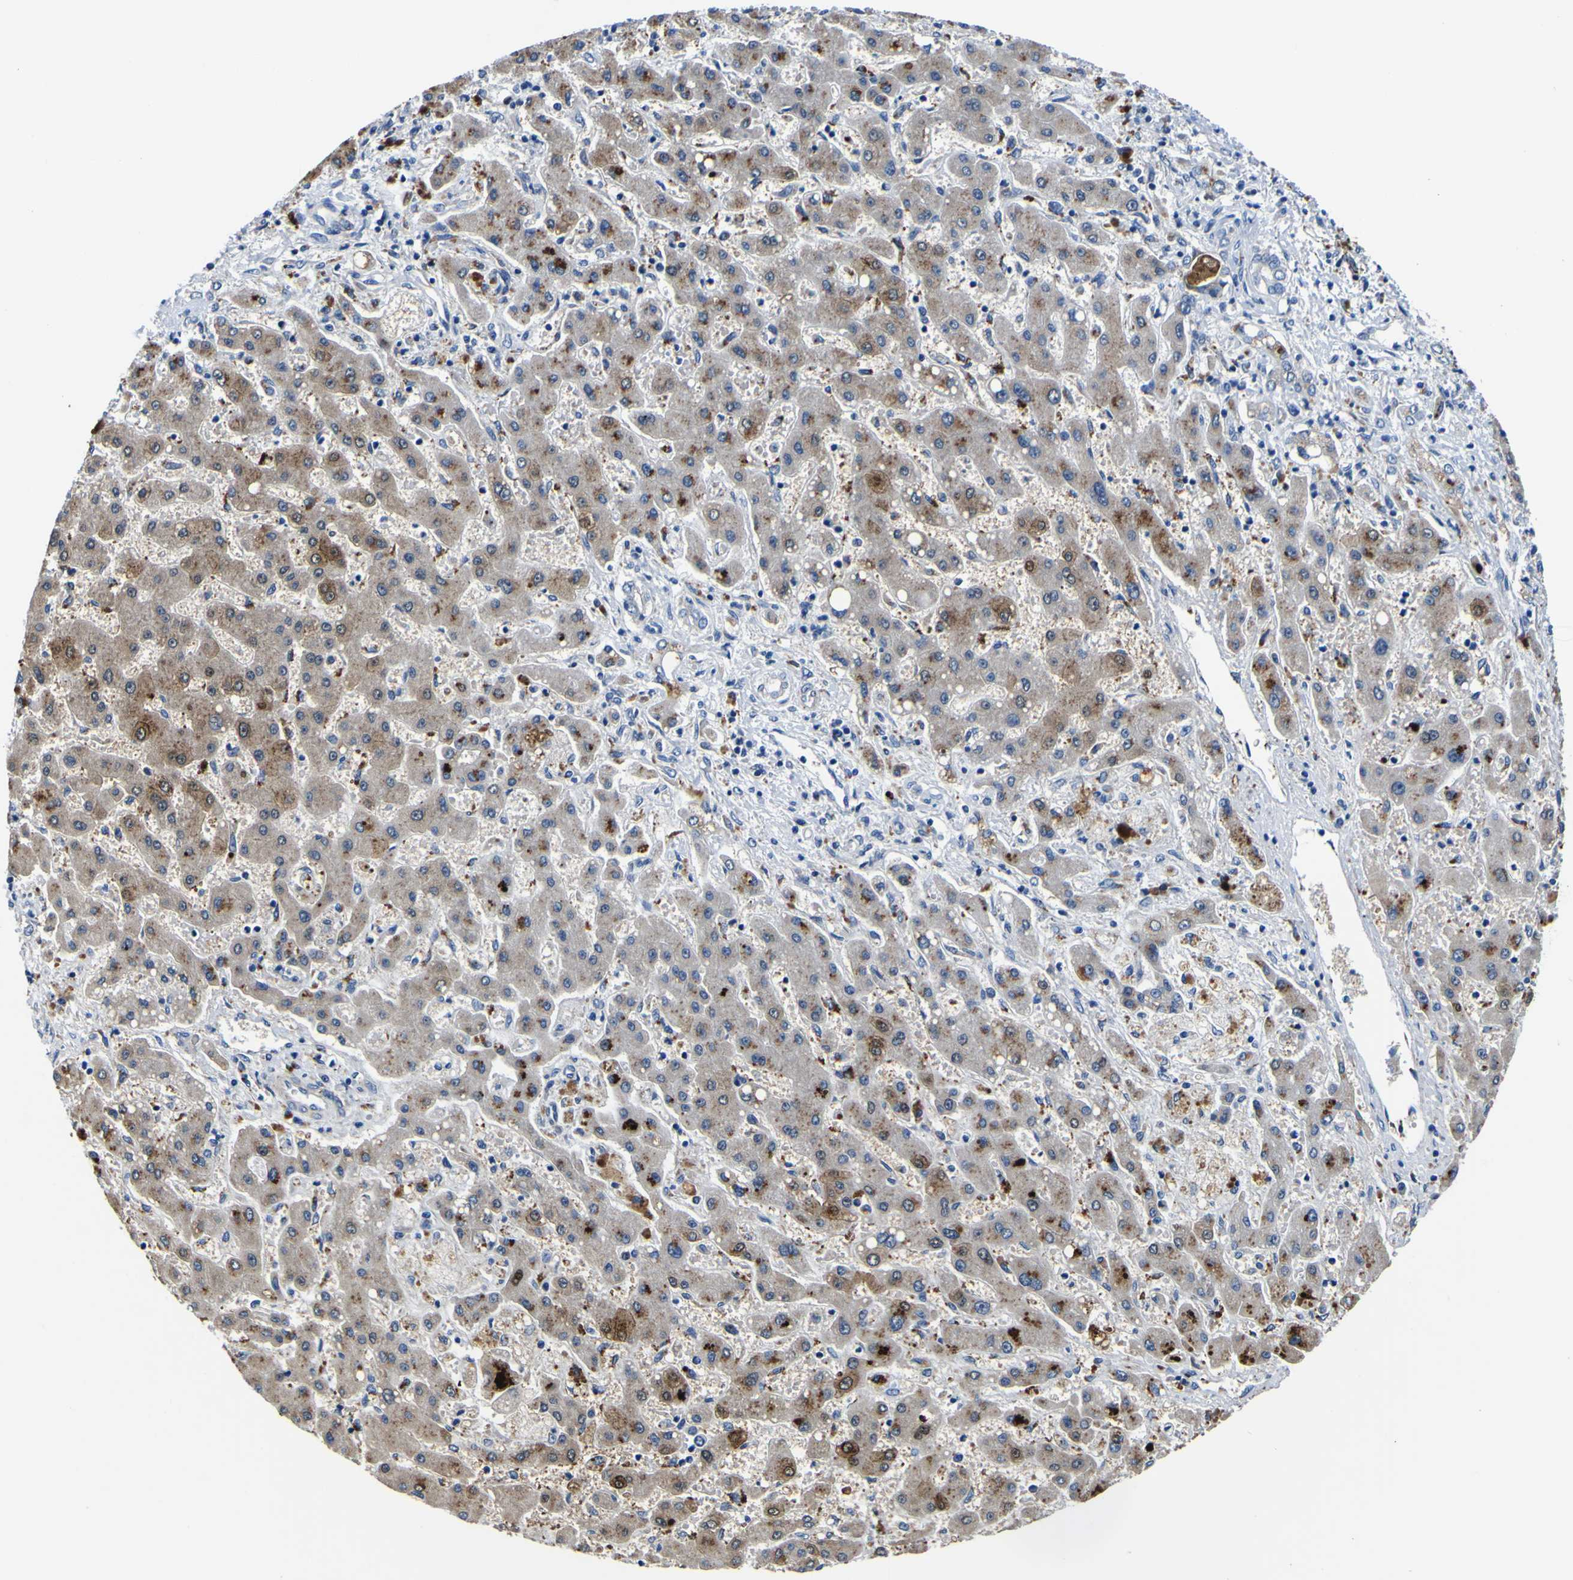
{"staining": {"intensity": "weak", "quantity": "<25%", "location": "cytoplasmic/membranous"}, "tissue": "liver cancer", "cell_type": "Tumor cells", "image_type": "cancer", "snomed": [{"axis": "morphology", "description": "Cholangiocarcinoma"}, {"axis": "topography", "description": "Liver"}], "caption": "Immunohistochemical staining of human liver cancer (cholangiocarcinoma) reveals no significant staining in tumor cells.", "gene": "AGAP3", "patient": {"sex": "male", "age": 50}}